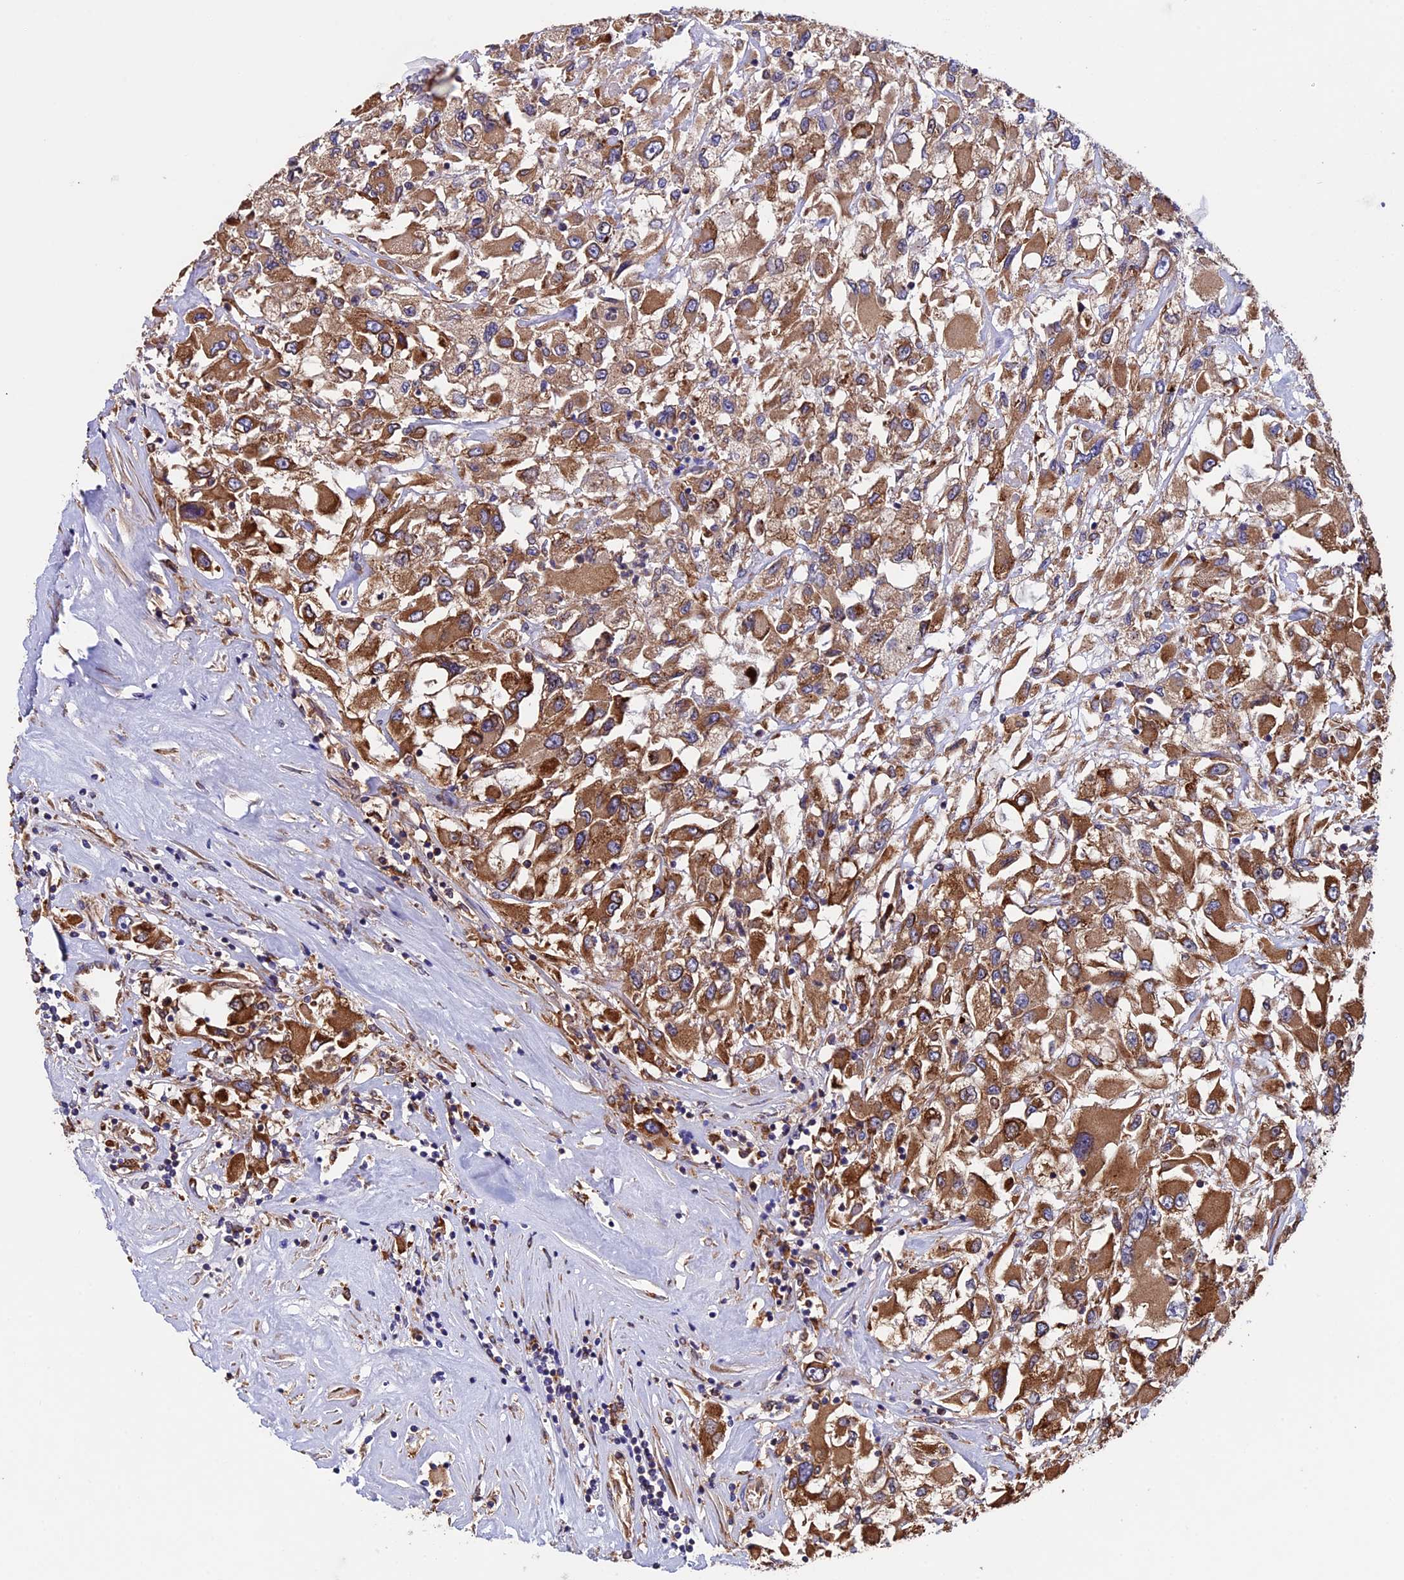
{"staining": {"intensity": "moderate", "quantity": ">75%", "location": "cytoplasmic/membranous"}, "tissue": "renal cancer", "cell_type": "Tumor cells", "image_type": "cancer", "snomed": [{"axis": "morphology", "description": "Adenocarcinoma, NOS"}, {"axis": "topography", "description": "Kidney"}], "caption": "High-power microscopy captured an IHC micrograph of renal cancer, revealing moderate cytoplasmic/membranous expression in approximately >75% of tumor cells.", "gene": "BTBD3", "patient": {"sex": "female", "age": 52}}